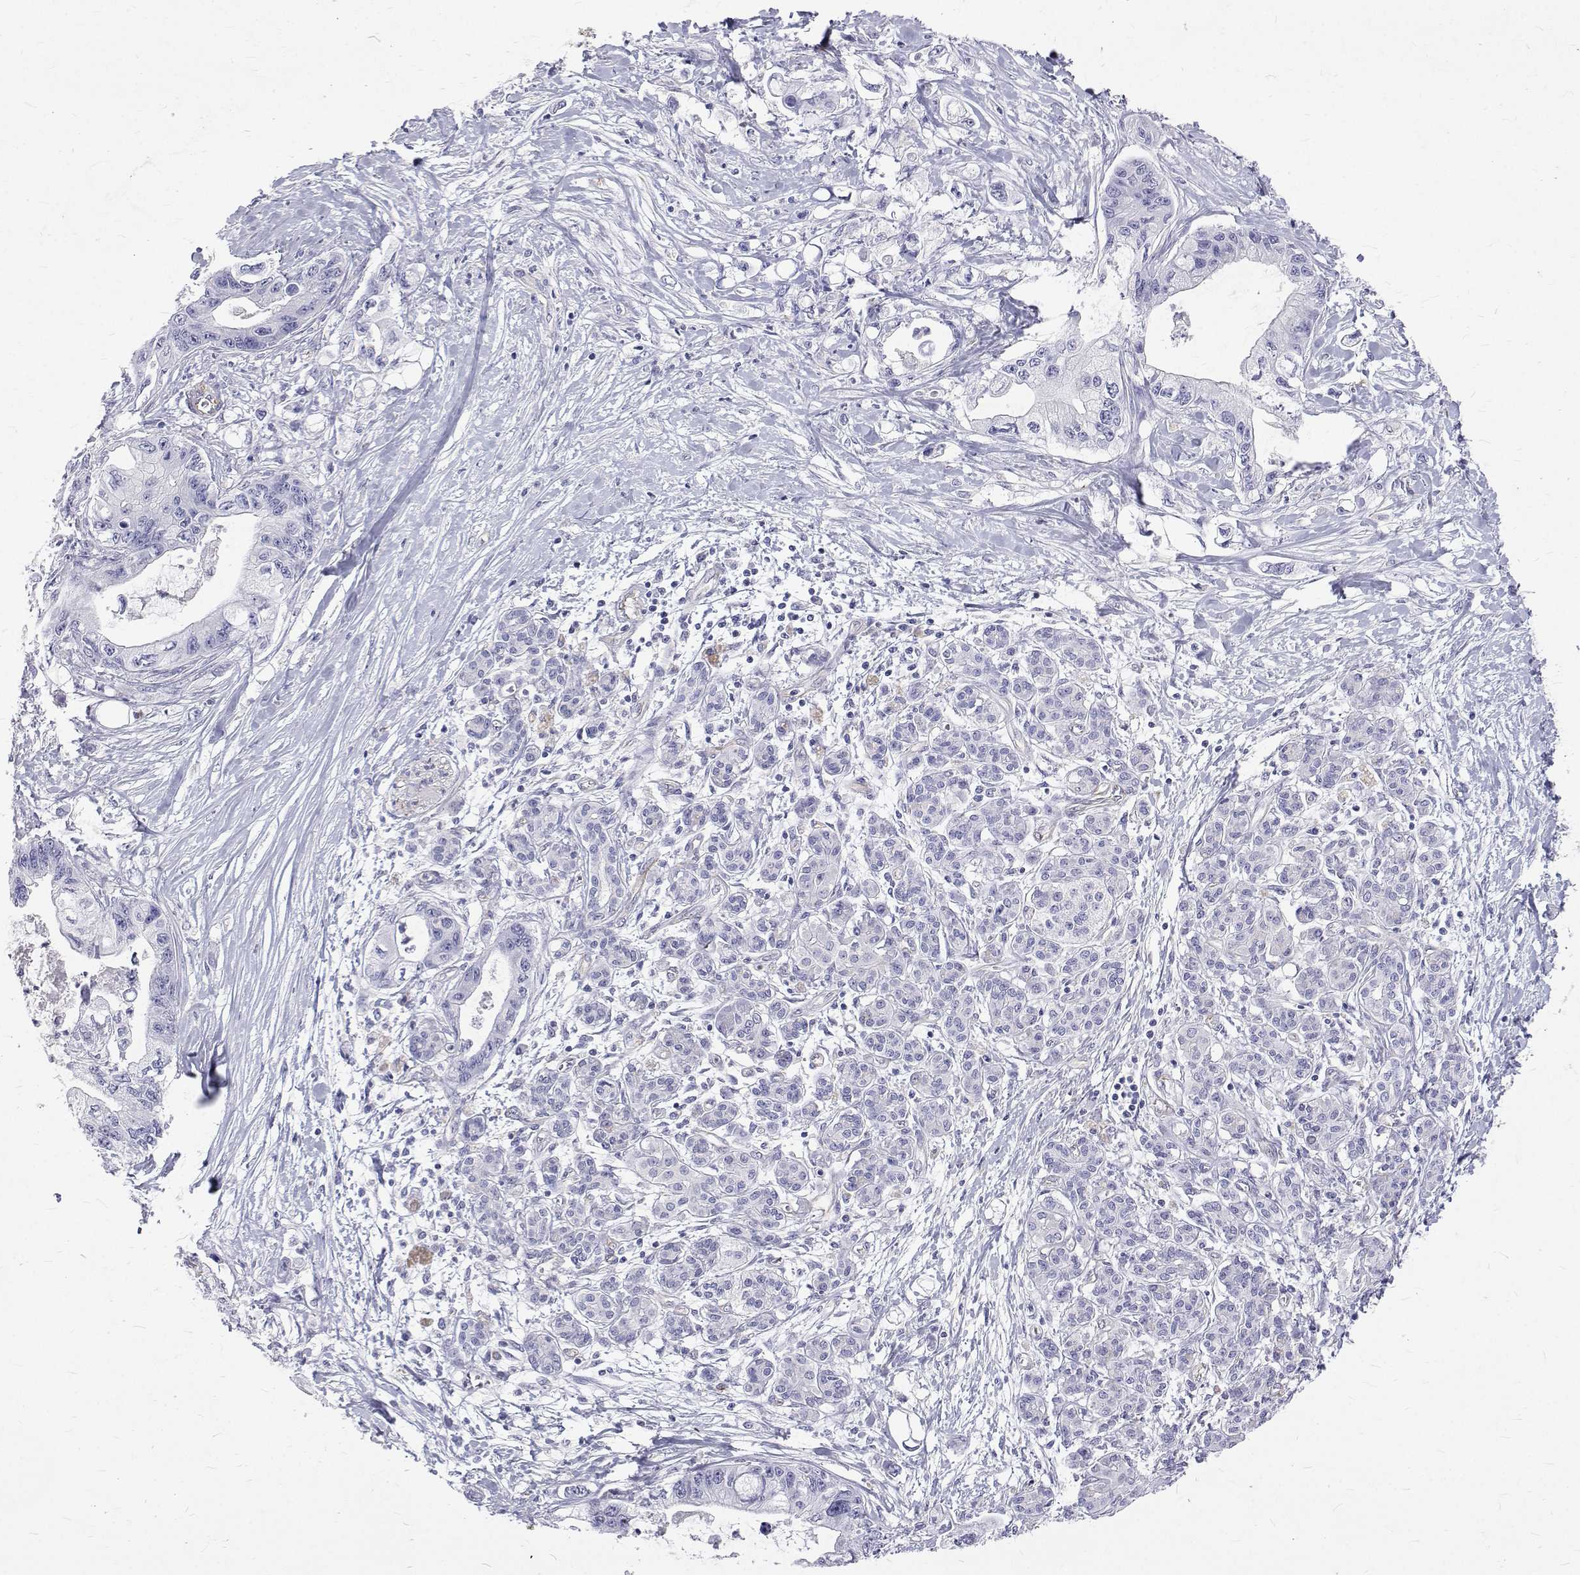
{"staining": {"intensity": "negative", "quantity": "none", "location": "none"}, "tissue": "pancreatic cancer", "cell_type": "Tumor cells", "image_type": "cancer", "snomed": [{"axis": "morphology", "description": "Adenocarcinoma, NOS"}, {"axis": "topography", "description": "Pancreas"}], "caption": "An immunohistochemistry photomicrograph of adenocarcinoma (pancreatic) is shown. There is no staining in tumor cells of adenocarcinoma (pancreatic).", "gene": "OPRPN", "patient": {"sex": "male", "age": 61}}